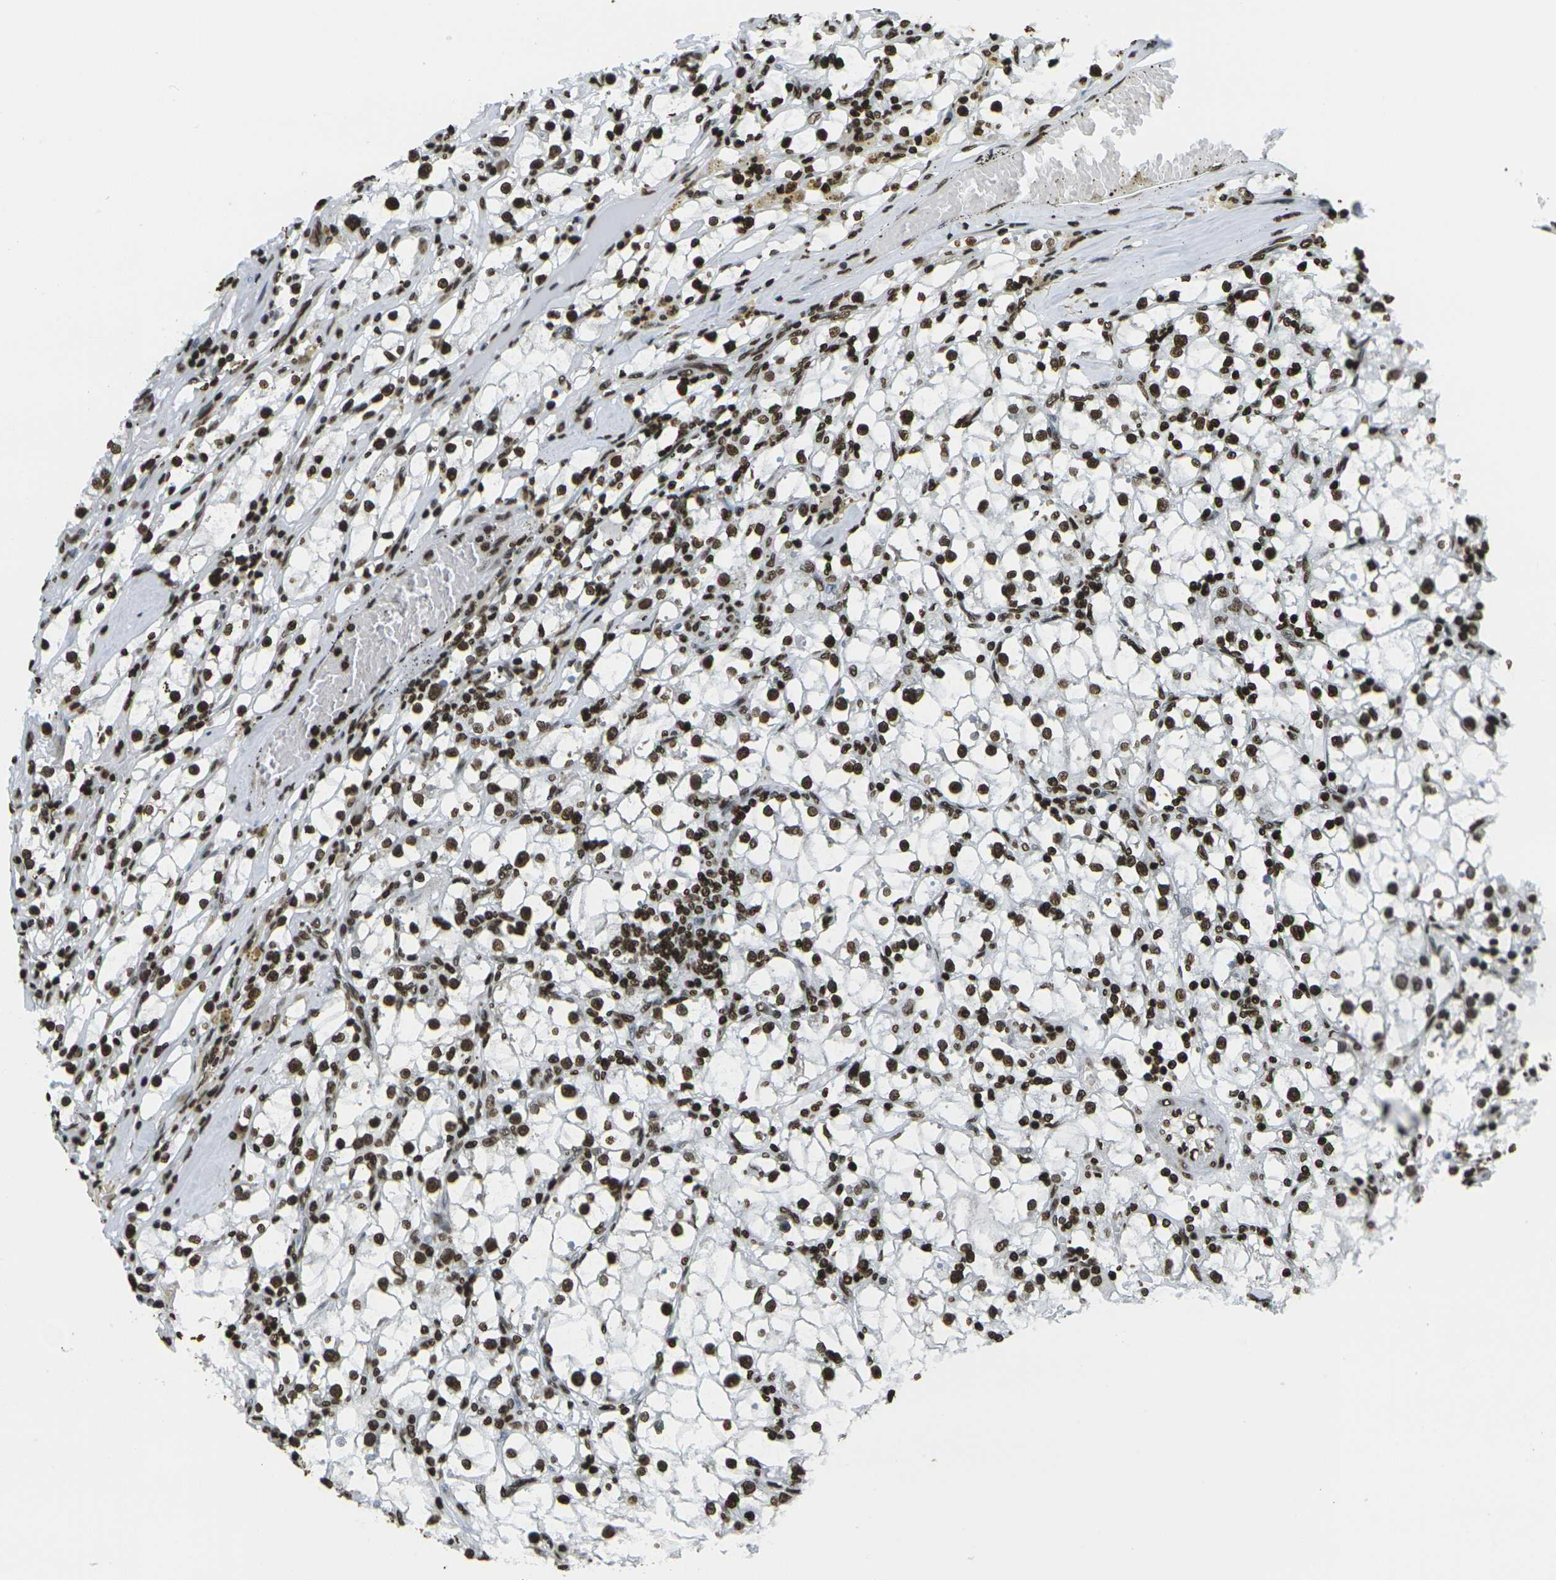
{"staining": {"intensity": "strong", "quantity": ">75%", "location": "nuclear"}, "tissue": "renal cancer", "cell_type": "Tumor cells", "image_type": "cancer", "snomed": [{"axis": "morphology", "description": "Adenocarcinoma, NOS"}, {"axis": "topography", "description": "Kidney"}], "caption": "A histopathology image of renal adenocarcinoma stained for a protein displays strong nuclear brown staining in tumor cells.", "gene": "H1-2", "patient": {"sex": "male", "age": 56}}